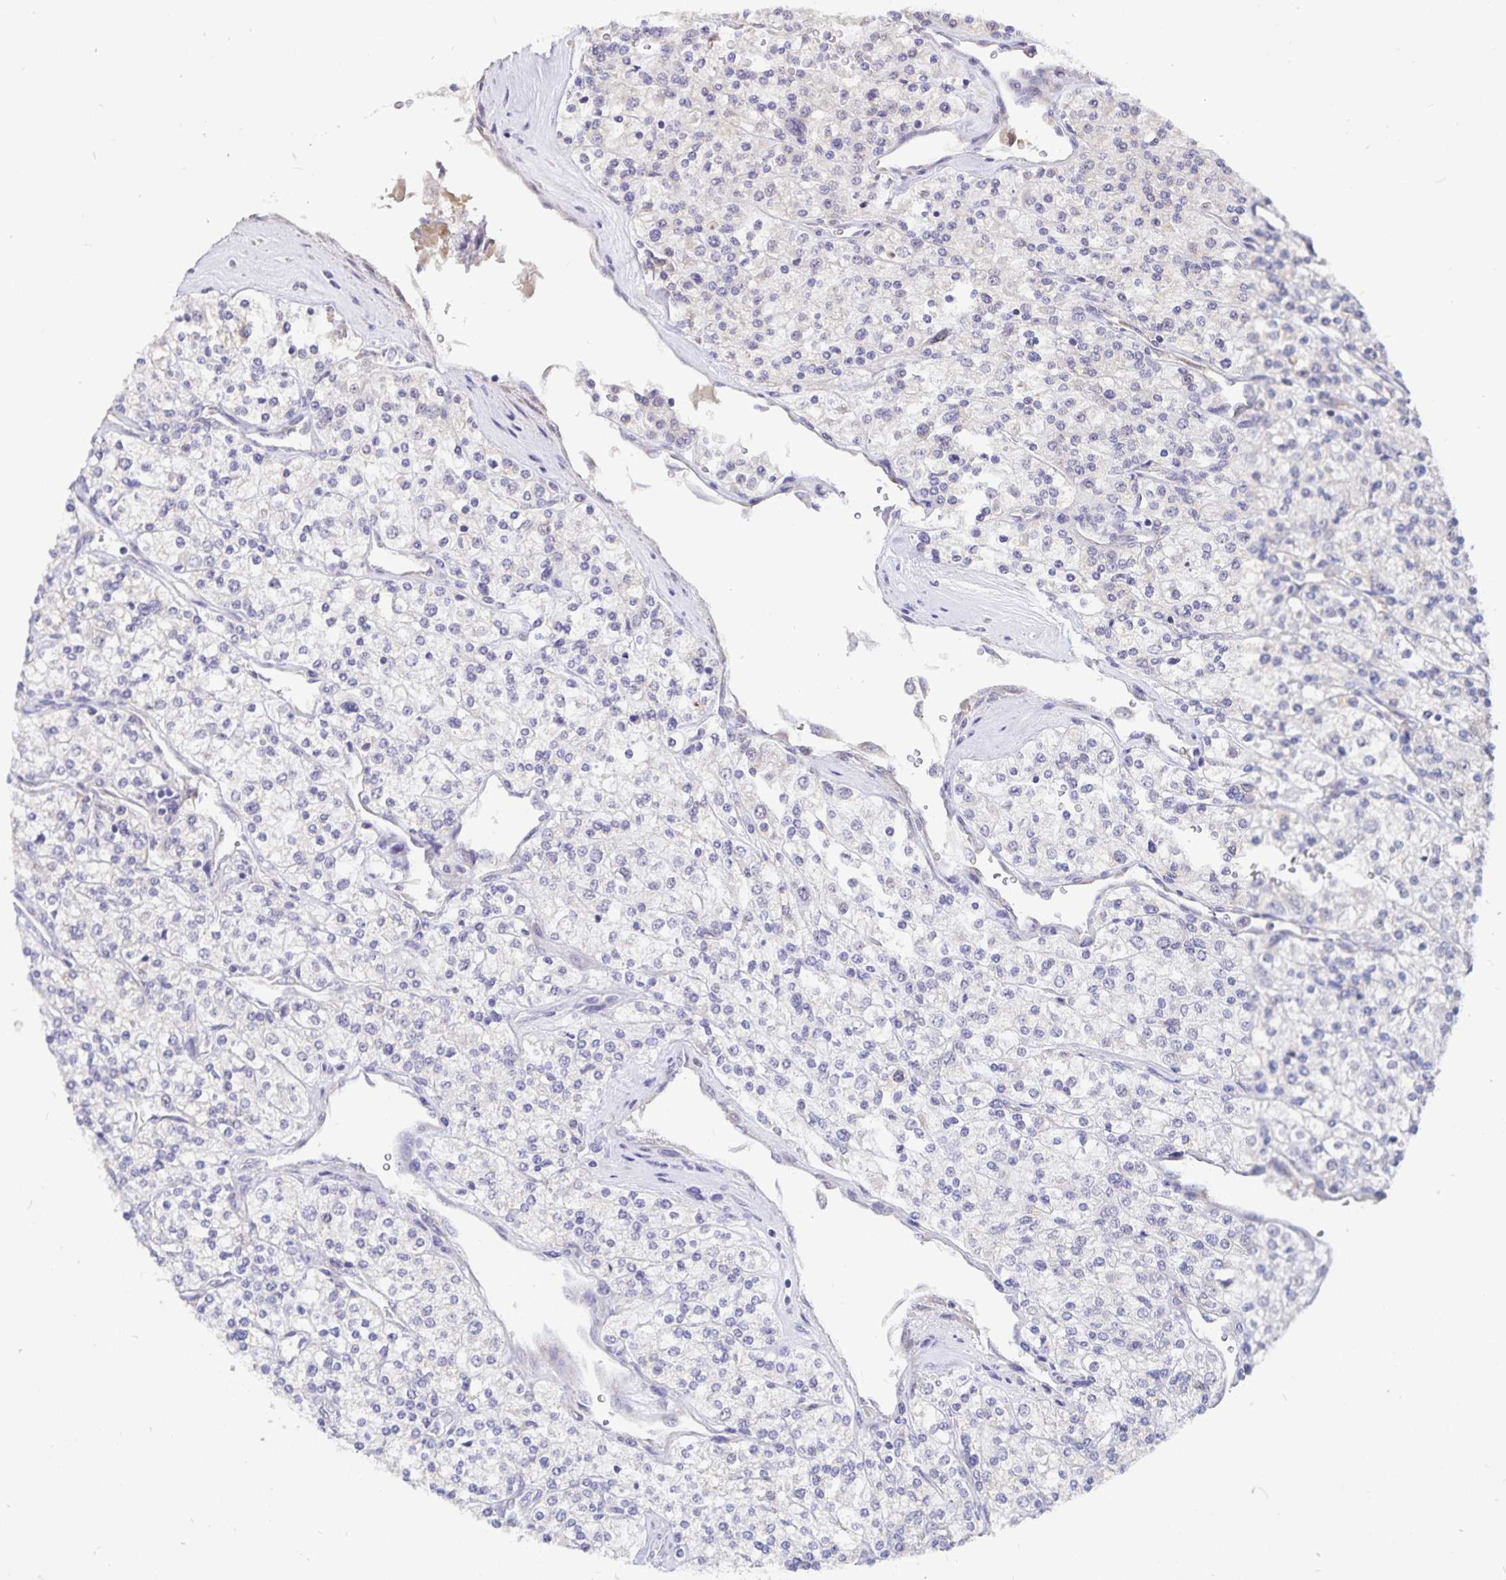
{"staining": {"intensity": "negative", "quantity": "none", "location": "none"}, "tissue": "renal cancer", "cell_type": "Tumor cells", "image_type": "cancer", "snomed": [{"axis": "morphology", "description": "Adenocarcinoma, NOS"}, {"axis": "topography", "description": "Kidney"}], "caption": "Protein analysis of adenocarcinoma (renal) shows no significant staining in tumor cells.", "gene": "ATP2A2", "patient": {"sex": "male", "age": 80}}